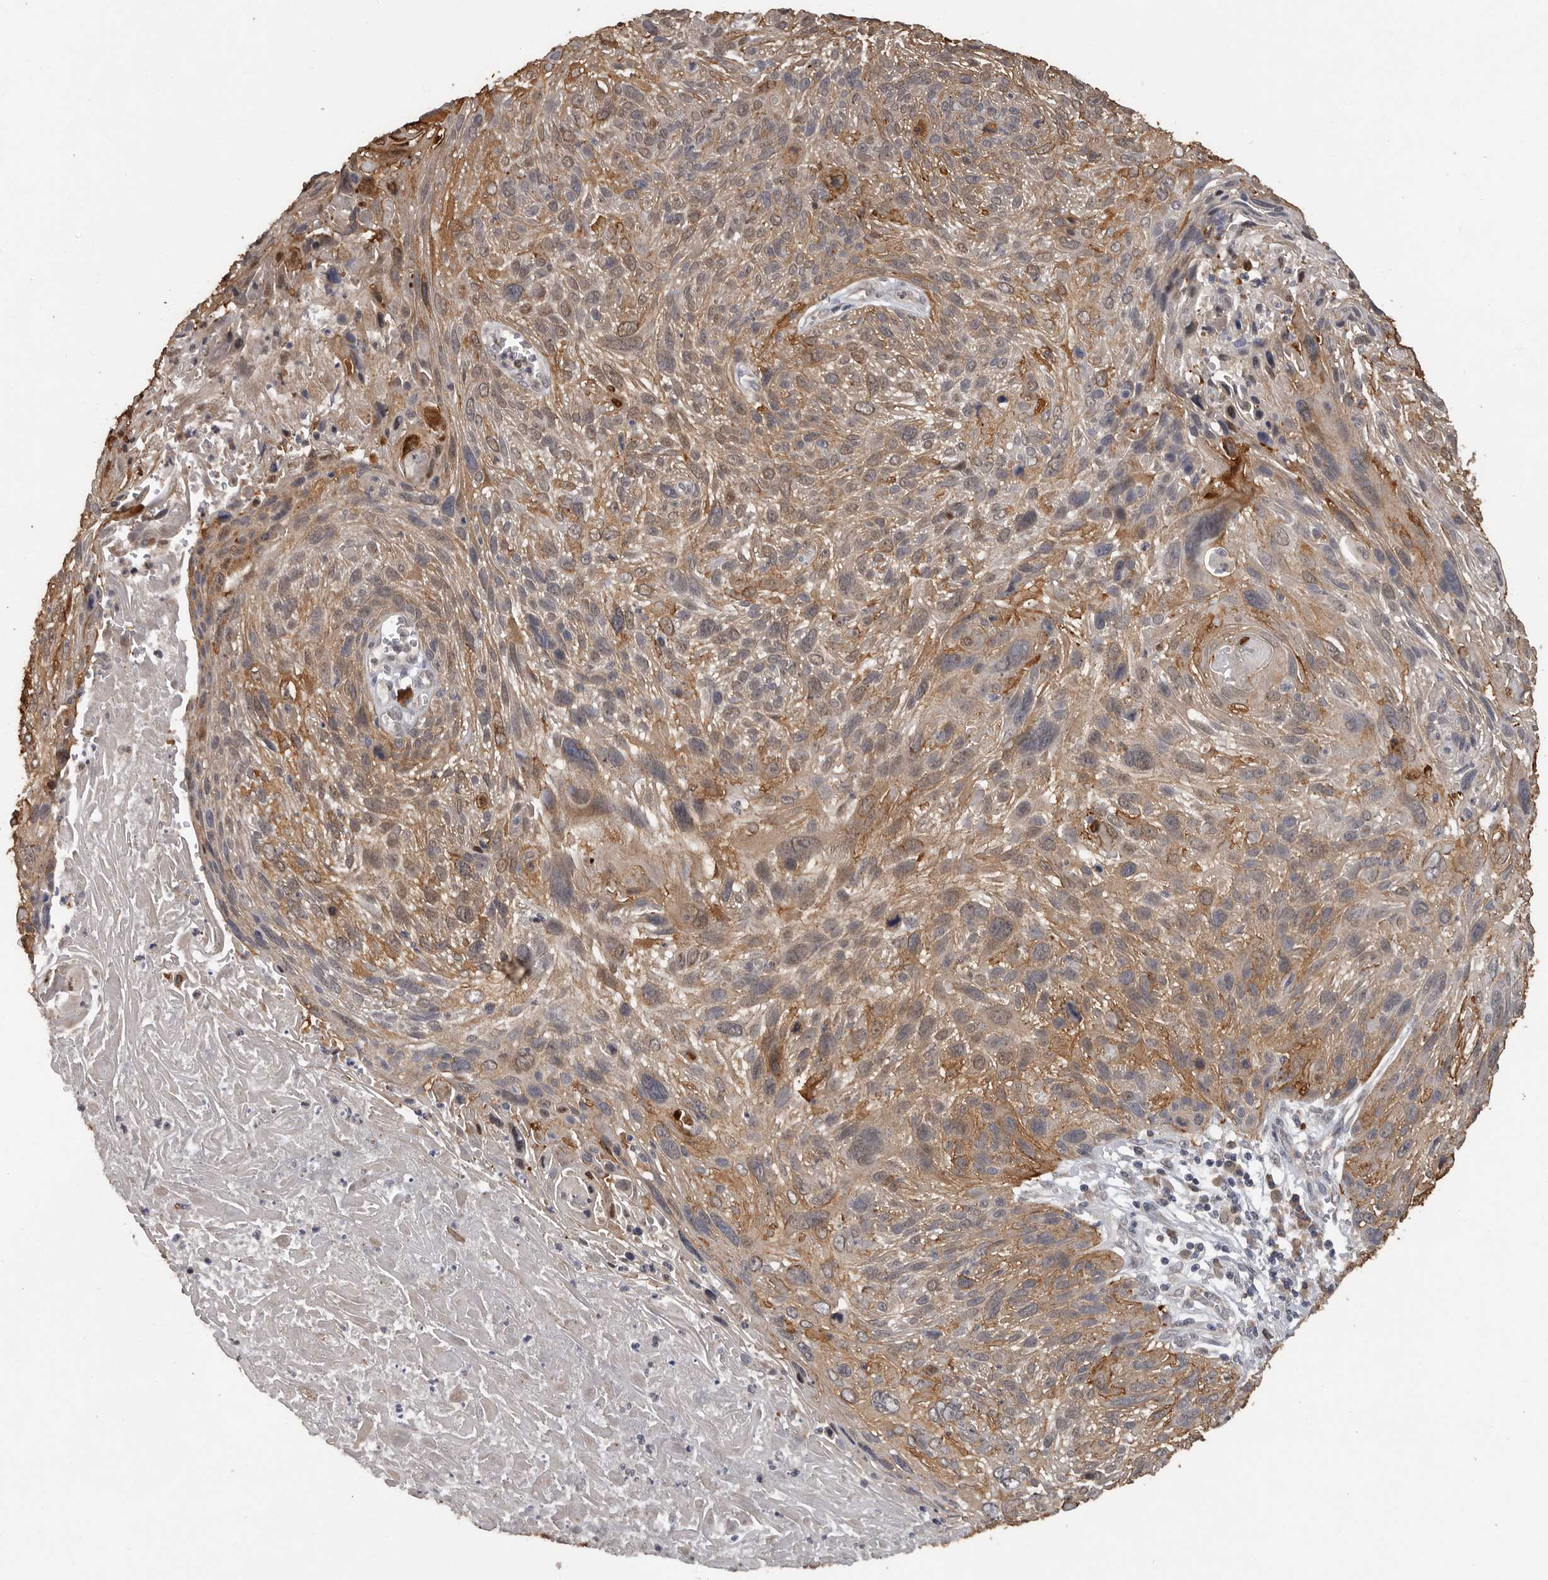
{"staining": {"intensity": "moderate", "quantity": ">75%", "location": "cytoplasmic/membranous"}, "tissue": "cervical cancer", "cell_type": "Tumor cells", "image_type": "cancer", "snomed": [{"axis": "morphology", "description": "Squamous cell carcinoma, NOS"}, {"axis": "topography", "description": "Cervix"}], "caption": "About >75% of tumor cells in human cervical cancer (squamous cell carcinoma) show moderate cytoplasmic/membranous protein positivity as visualized by brown immunohistochemical staining.", "gene": "MTF1", "patient": {"sex": "female", "age": 51}}